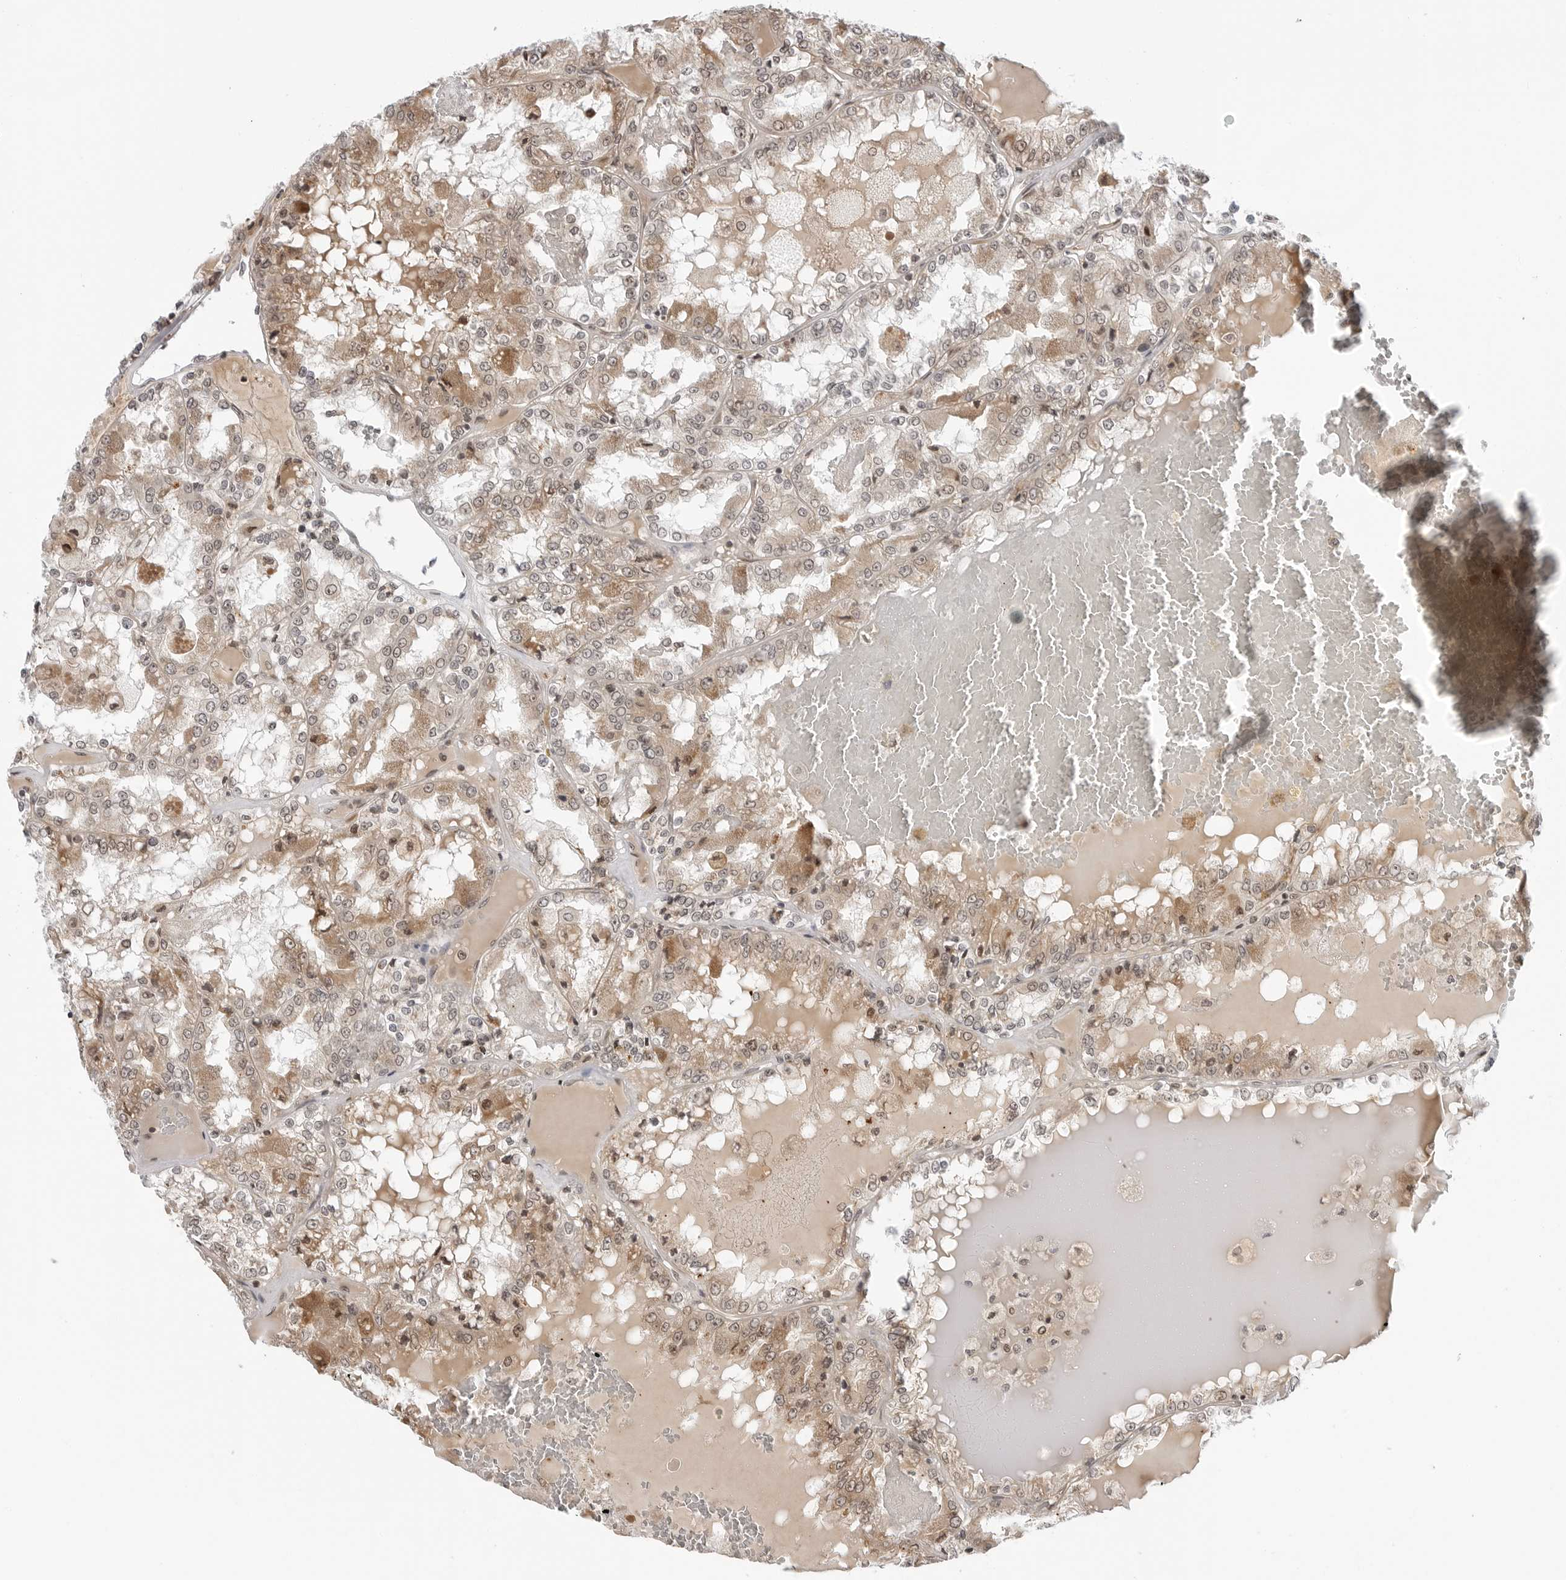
{"staining": {"intensity": "moderate", "quantity": "25%-75%", "location": "cytoplasmic/membranous"}, "tissue": "renal cancer", "cell_type": "Tumor cells", "image_type": "cancer", "snomed": [{"axis": "morphology", "description": "Adenocarcinoma, NOS"}, {"axis": "topography", "description": "Kidney"}], "caption": "Human renal cancer stained with a protein marker displays moderate staining in tumor cells.", "gene": "TIPRL", "patient": {"sex": "female", "age": 56}}